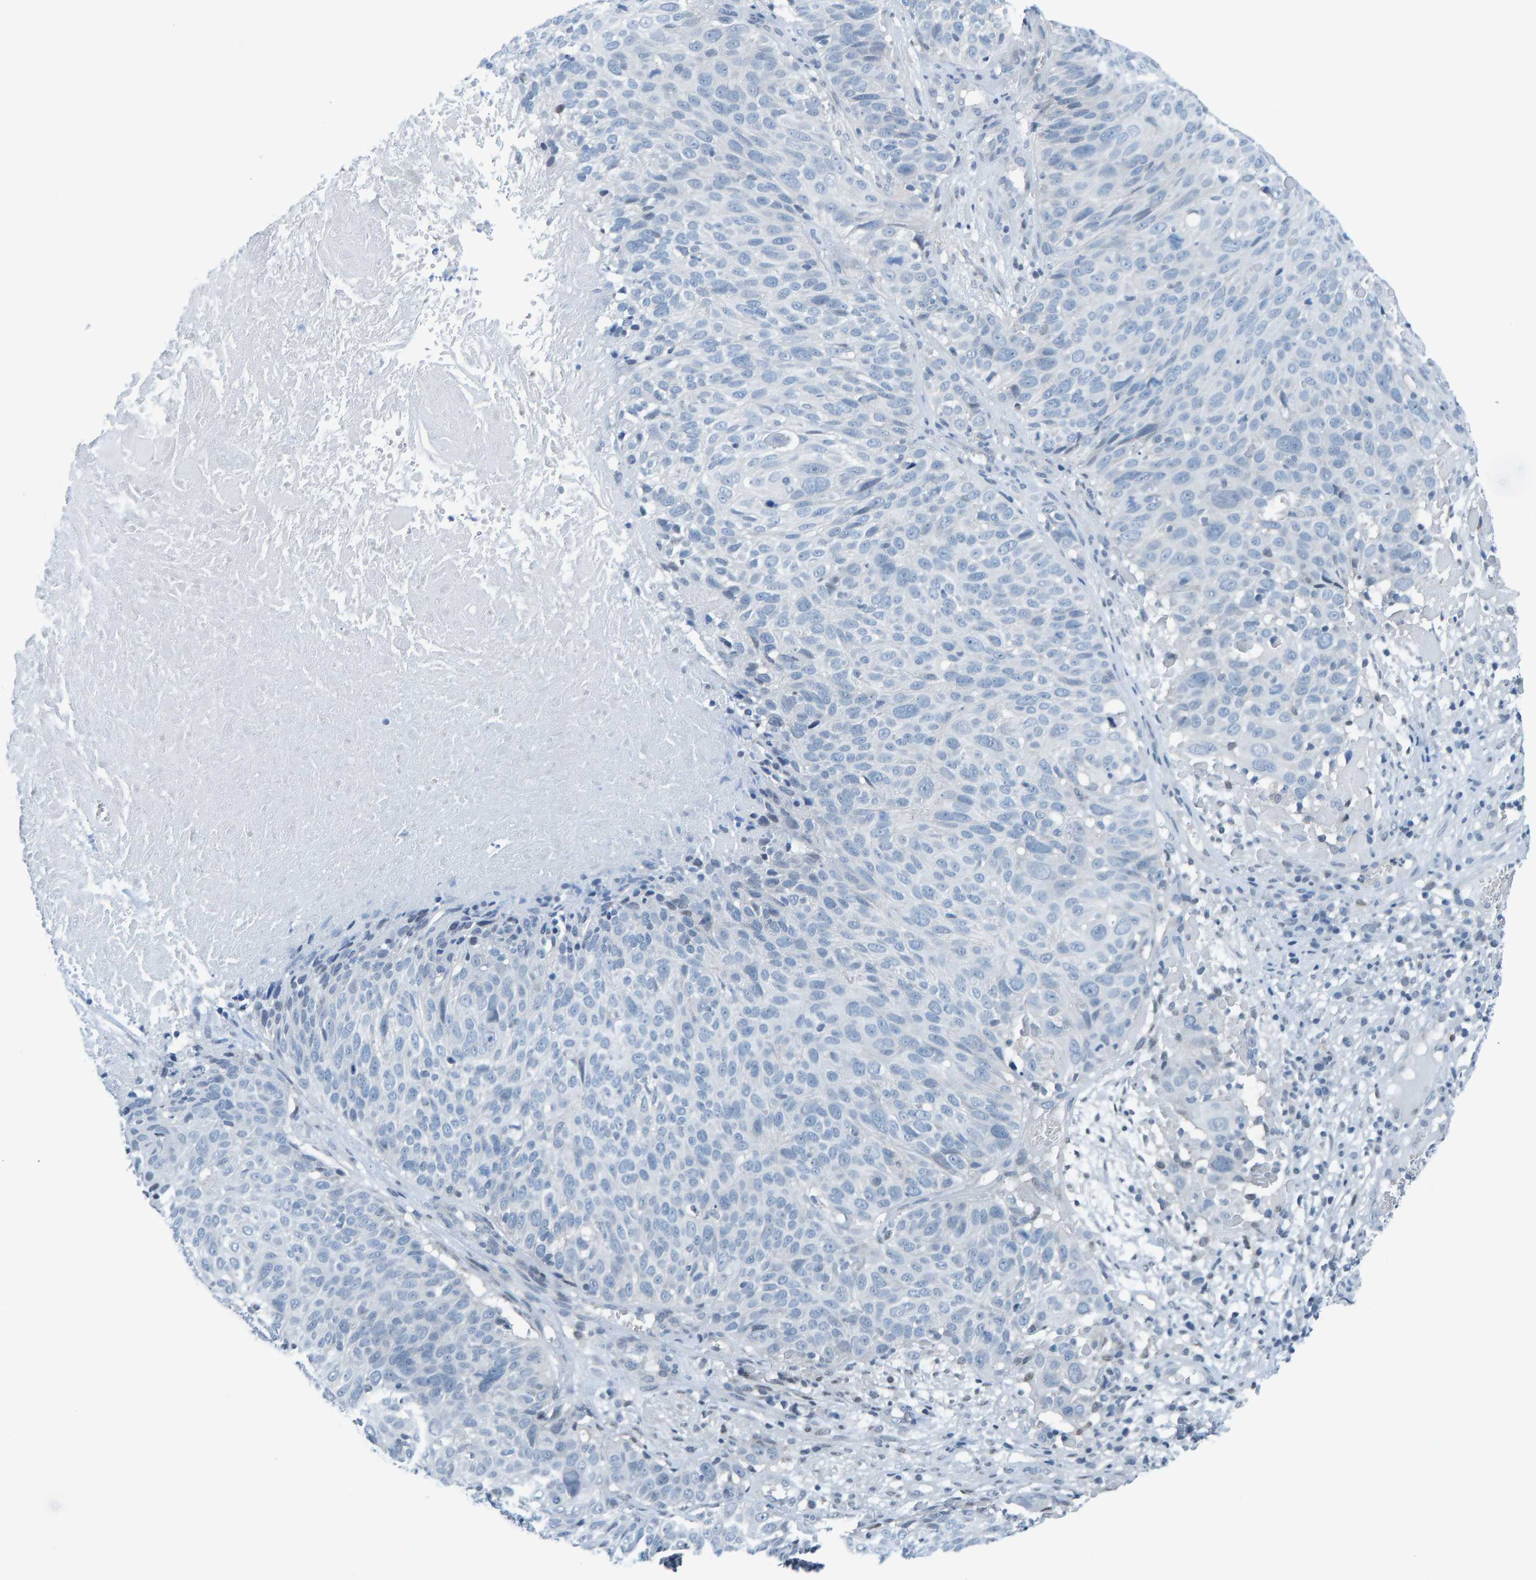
{"staining": {"intensity": "negative", "quantity": "none", "location": "none"}, "tissue": "cervical cancer", "cell_type": "Tumor cells", "image_type": "cancer", "snomed": [{"axis": "morphology", "description": "Squamous cell carcinoma, NOS"}, {"axis": "topography", "description": "Cervix"}], "caption": "IHC of cervical cancer (squamous cell carcinoma) displays no staining in tumor cells.", "gene": "CNP", "patient": {"sex": "female", "age": 74}}